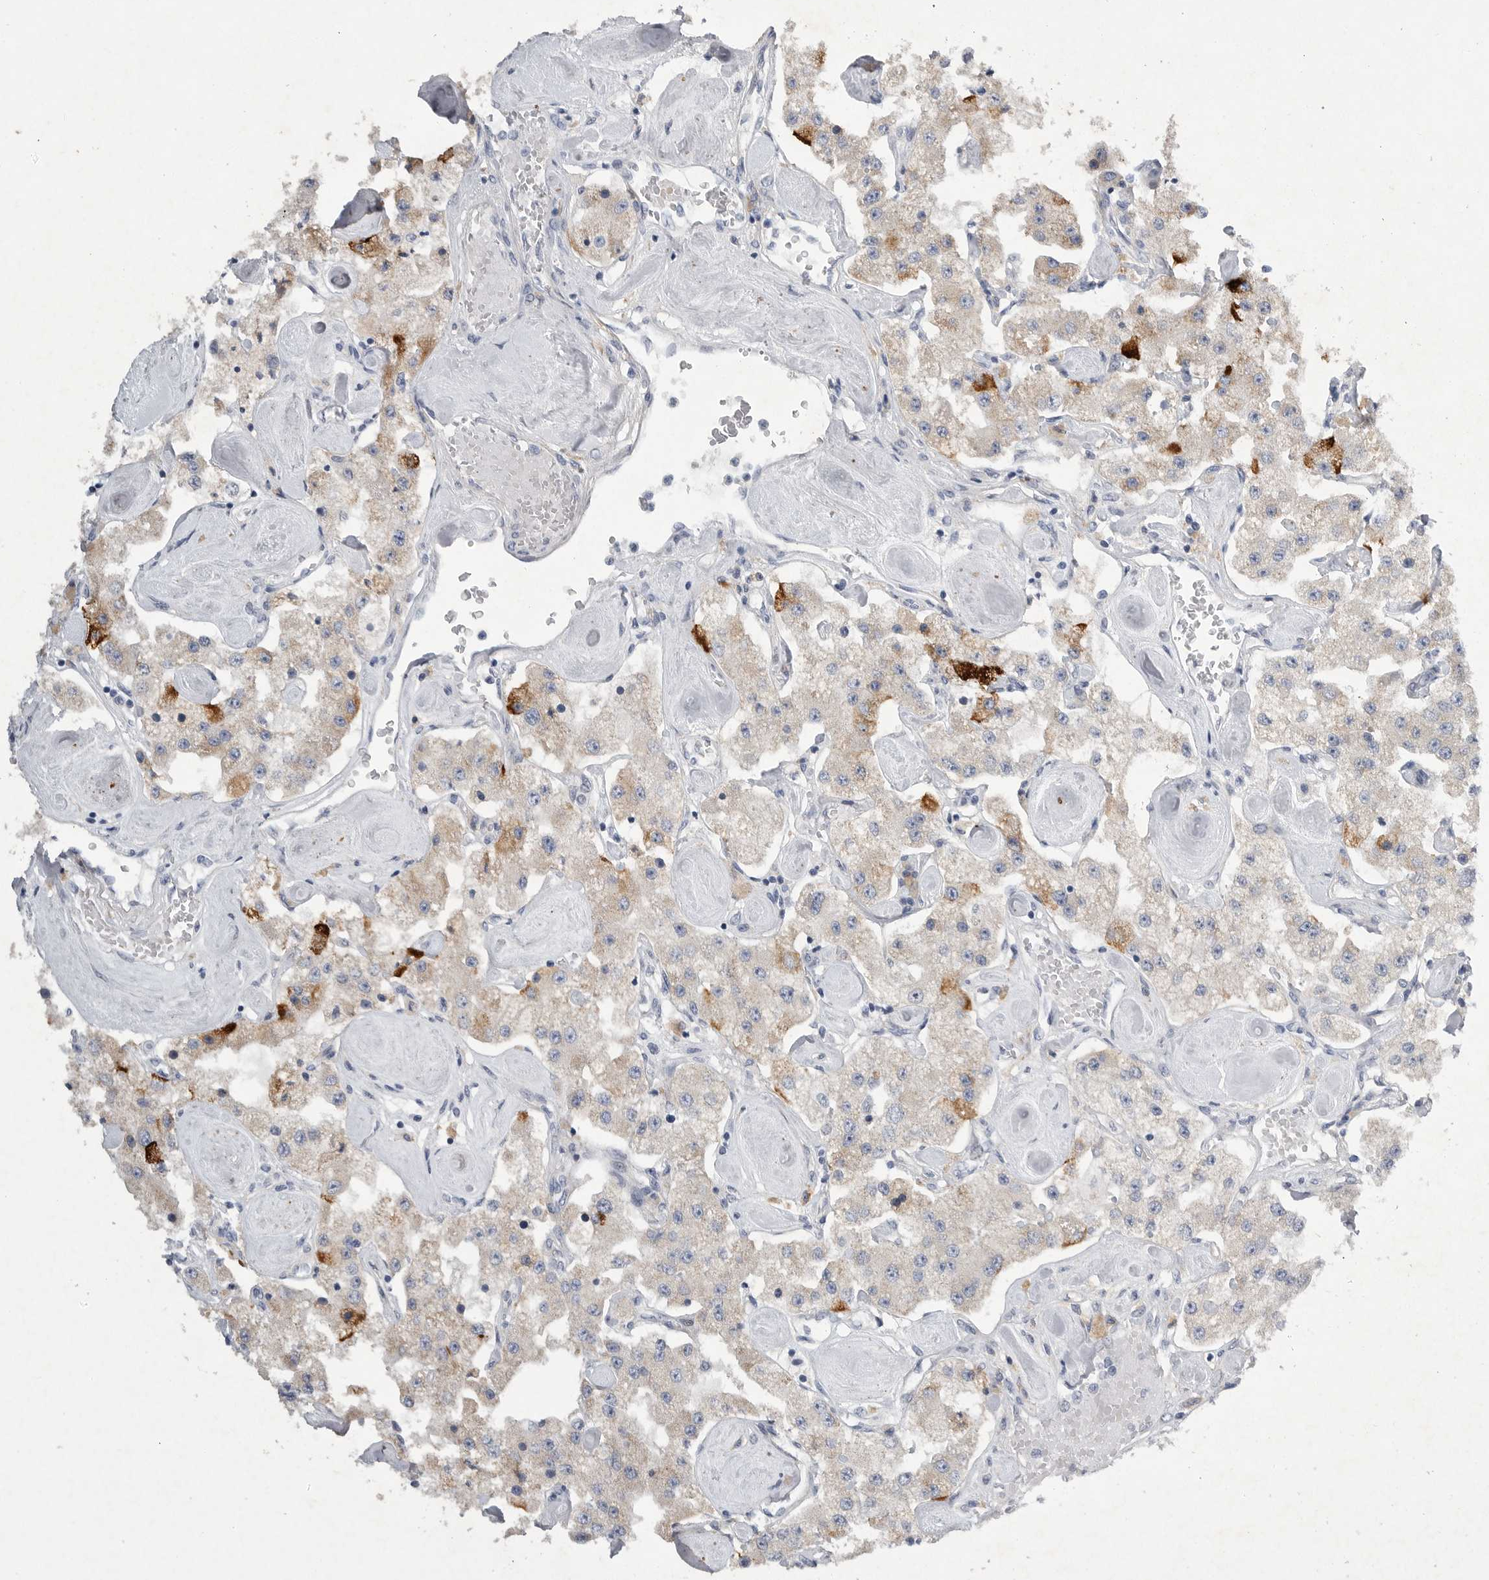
{"staining": {"intensity": "moderate", "quantity": "<25%", "location": "cytoplasmic/membranous"}, "tissue": "carcinoid", "cell_type": "Tumor cells", "image_type": "cancer", "snomed": [{"axis": "morphology", "description": "Carcinoid, malignant, NOS"}, {"axis": "topography", "description": "Pancreas"}], "caption": "Moderate cytoplasmic/membranous positivity for a protein is seen in approximately <25% of tumor cells of carcinoid using IHC.", "gene": "EDEM3", "patient": {"sex": "male", "age": 41}}